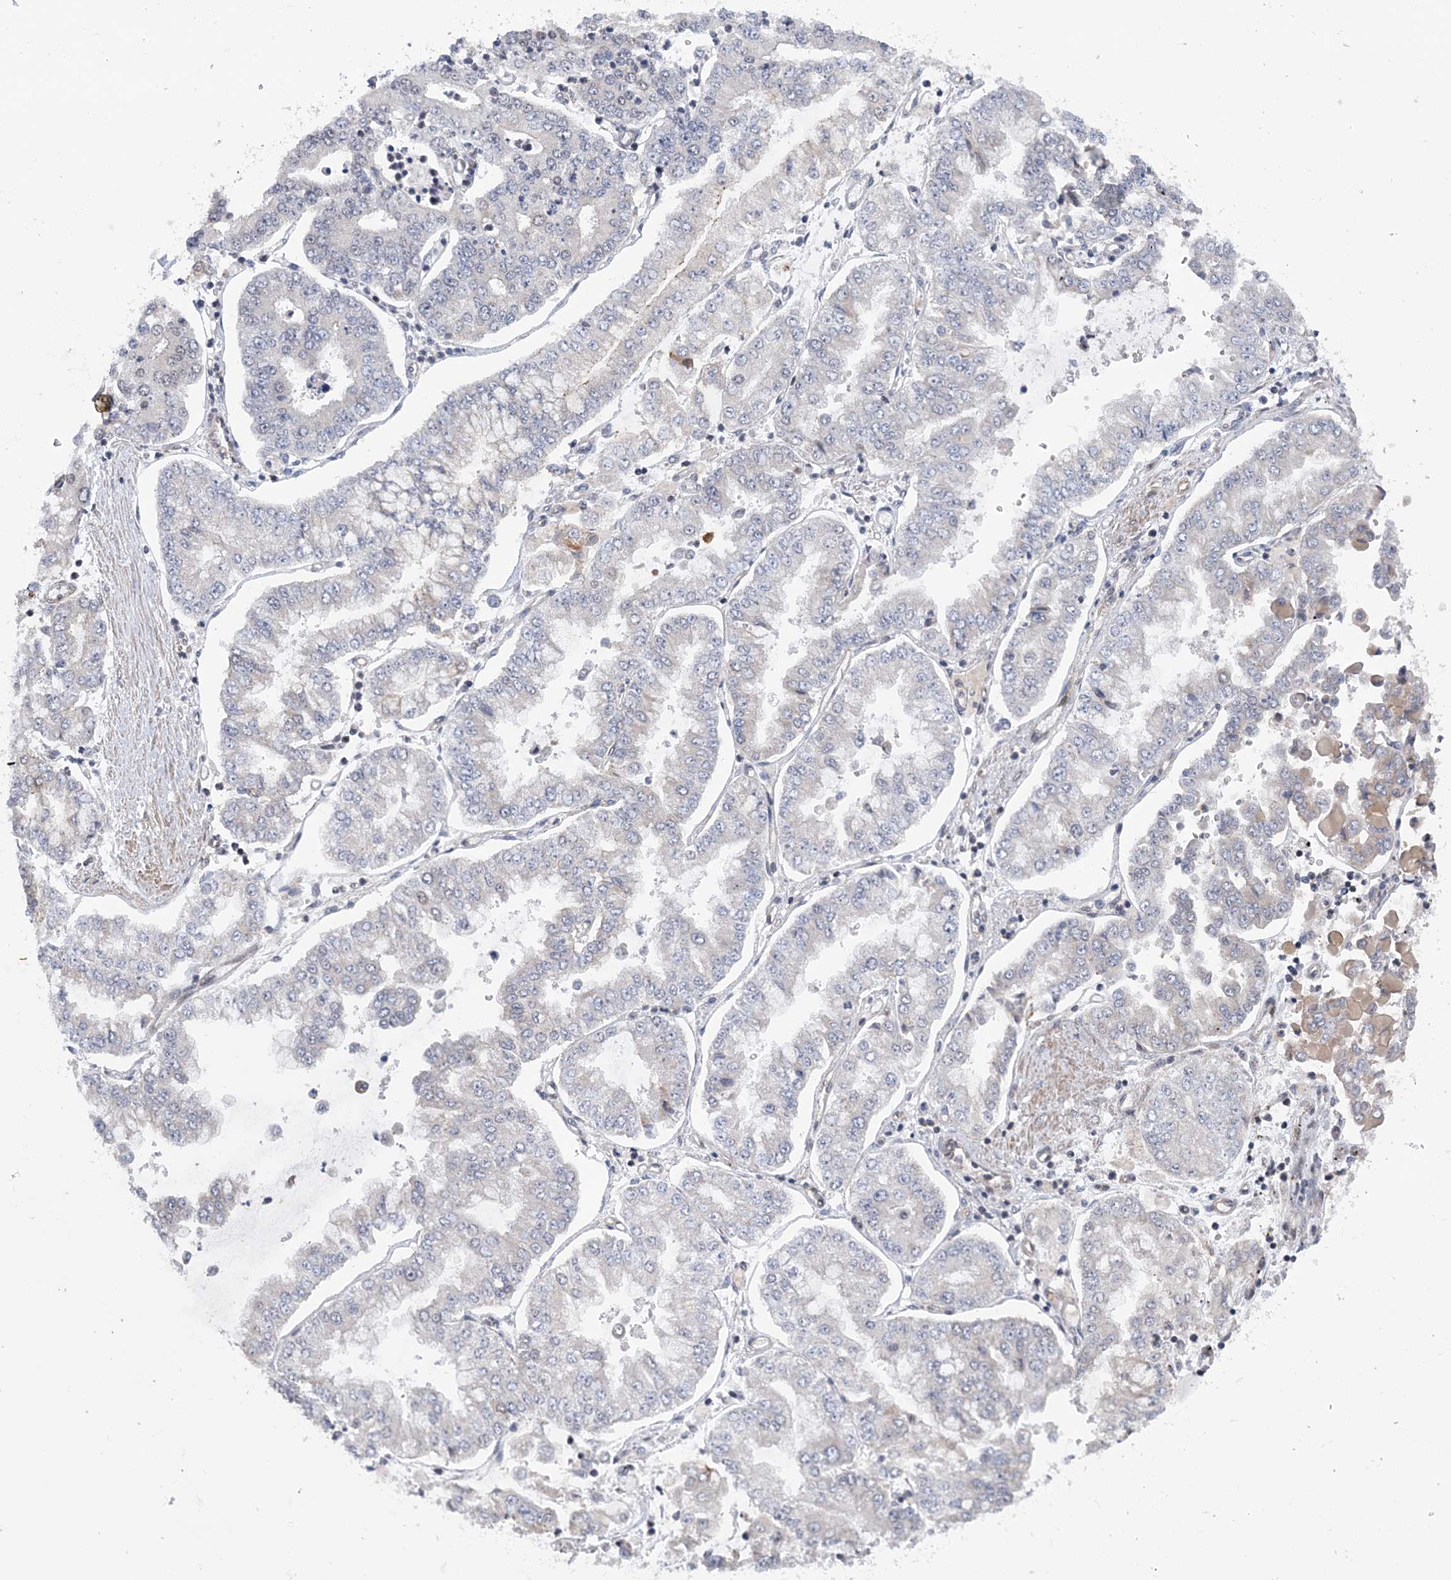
{"staining": {"intensity": "negative", "quantity": "none", "location": "none"}, "tissue": "stomach cancer", "cell_type": "Tumor cells", "image_type": "cancer", "snomed": [{"axis": "morphology", "description": "Adenocarcinoma, NOS"}, {"axis": "topography", "description": "Stomach"}], "caption": "This is a photomicrograph of immunohistochemistry staining of stomach adenocarcinoma, which shows no positivity in tumor cells.", "gene": "CCDC152", "patient": {"sex": "male", "age": 76}}